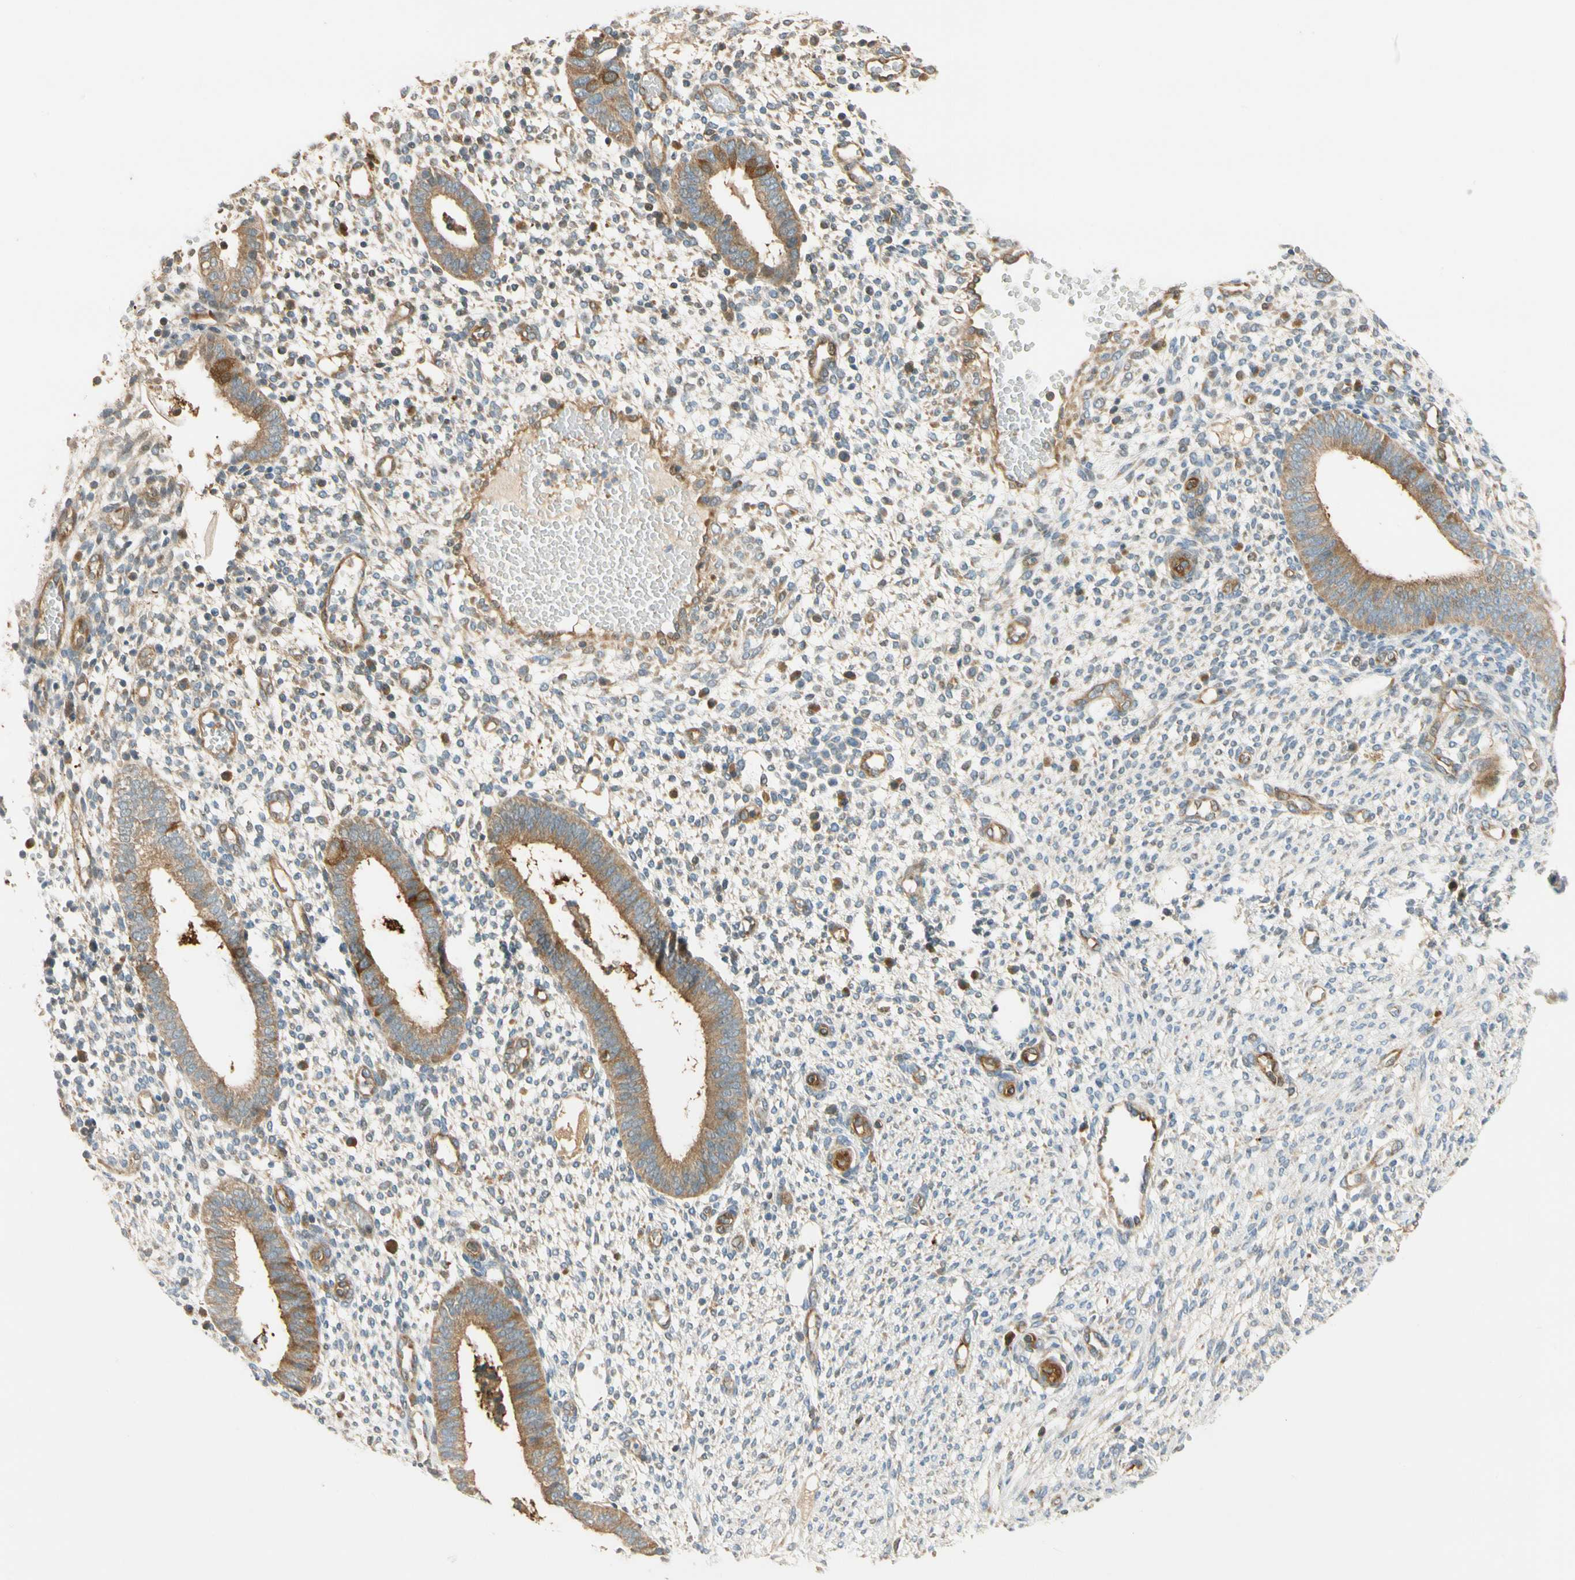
{"staining": {"intensity": "moderate", "quantity": ">75%", "location": "cytoplasmic/membranous"}, "tissue": "endometrium", "cell_type": "Cells in endometrial stroma", "image_type": "normal", "snomed": [{"axis": "morphology", "description": "Normal tissue, NOS"}, {"axis": "topography", "description": "Endometrium"}], "caption": "Brown immunohistochemical staining in normal endometrium reveals moderate cytoplasmic/membranous positivity in about >75% of cells in endometrial stroma.", "gene": "PARP14", "patient": {"sex": "female", "age": 35}}